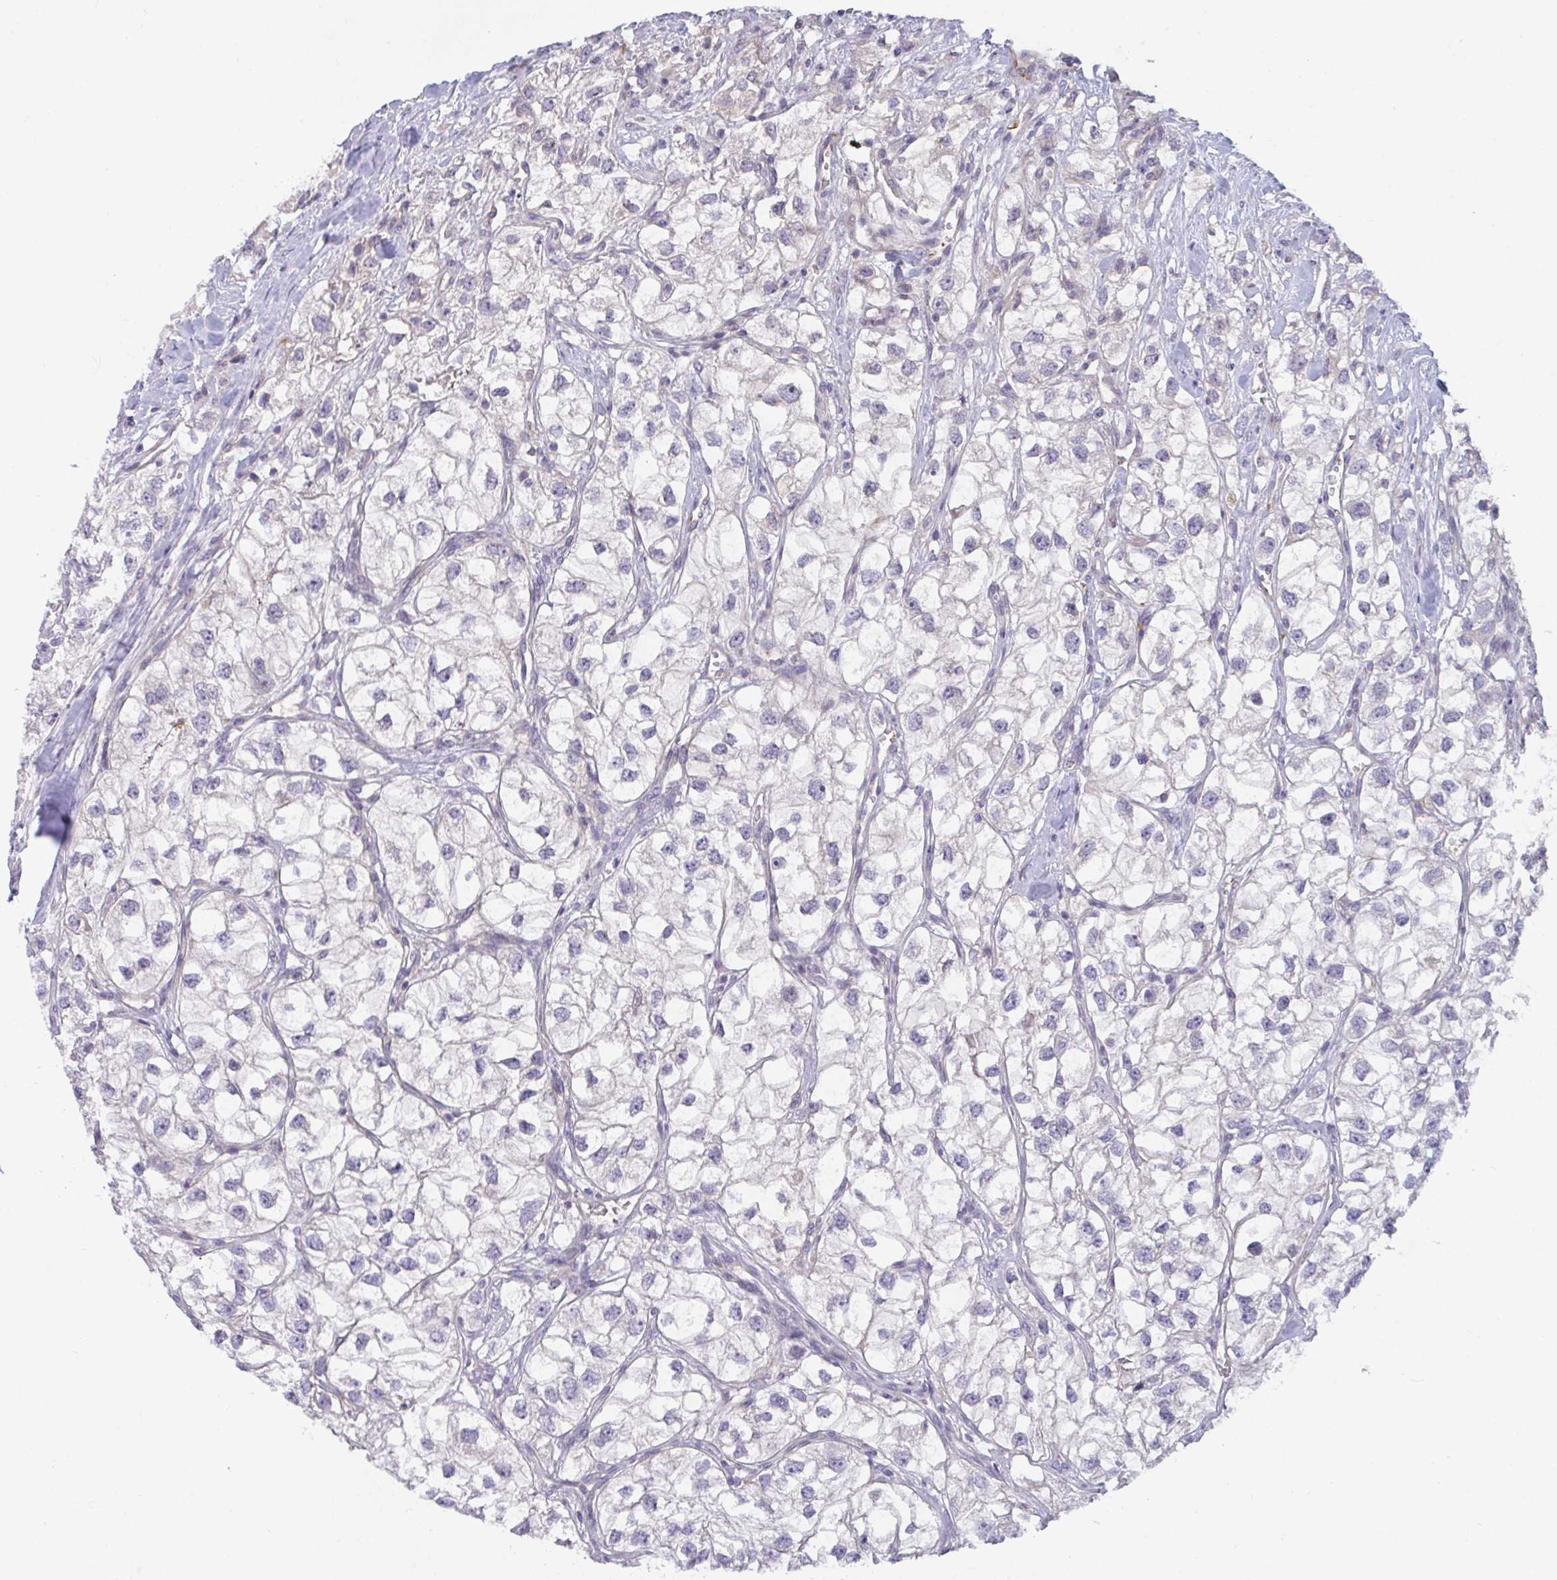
{"staining": {"intensity": "negative", "quantity": "none", "location": "none"}, "tissue": "renal cancer", "cell_type": "Tumor cells", "image_type": "cancer", "snomed": [{"axis": "morphology", "description": "Adenocarcinoma, NOS"}, {"axis": "topography", "description": "Kidney"}], "caption": "The histopathology image exhibits no significant positivity in tumor cells of adenocarcinoma (renal).", "gene": "SEMA6B", "patient": {"sex": "male", "age": 59}}